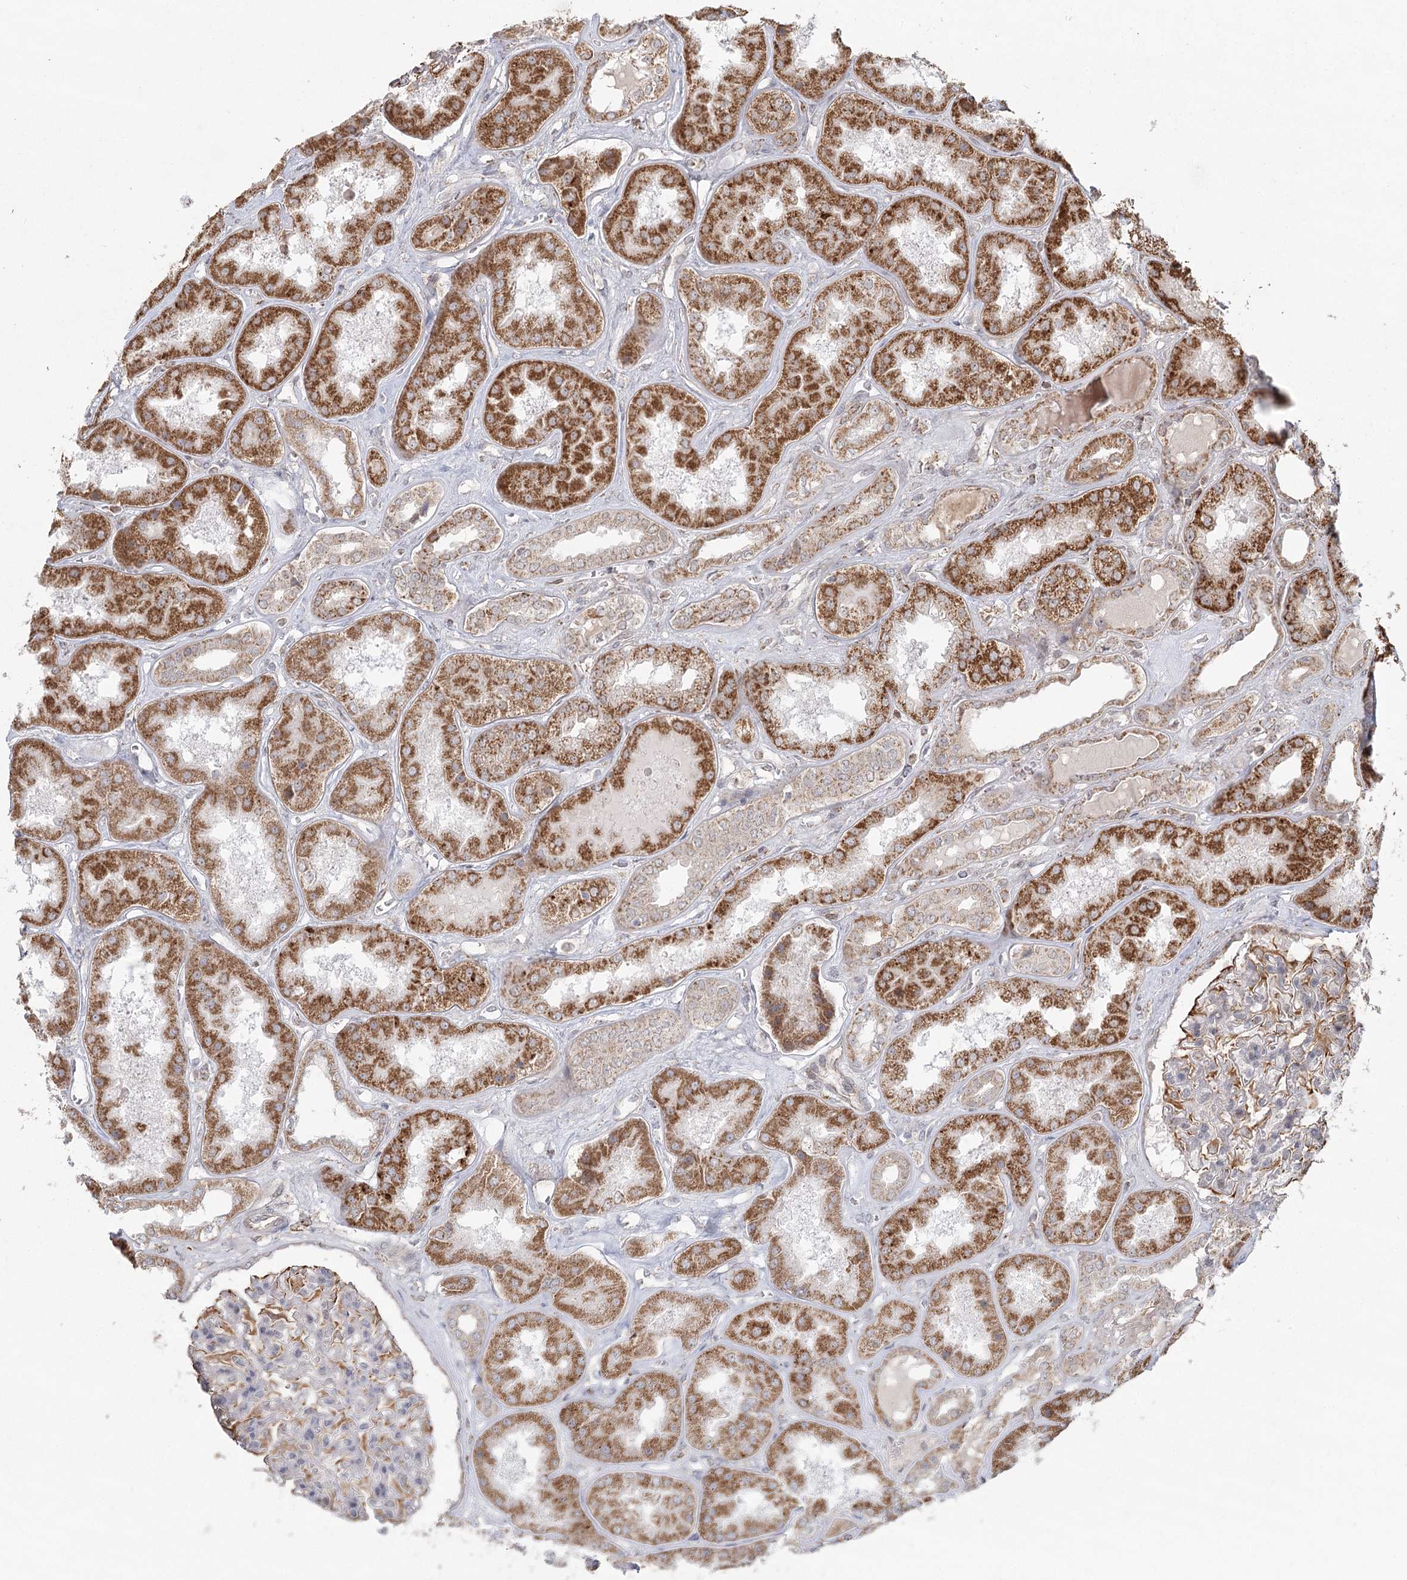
{"staining": {"intensity": "moderate", "quantity": "25%-75%", "location": "cytoplasmic/membranous"}, "tissue": "kidney", "cell_type": "Cells in glomeruli", "image_type": "normal", "snomed": [{"axis": "morphology", "description": "Normal tissue, NOS"}, {"axis": "topography", "description": "Kidney"}], "caption": "Immunohistochemical staining of benign human kidney reveals 25%-75% levels of moderate cytoplasmic/membranous protein expression in about 25%-75% of cells in glomeruli. The staining is performed using DAB brown chromogen to label protein expression. The nuclei are counter-stained blue using hematoxylin.", "gene": "LACTB", "patient": {"sex": "female", "age": 56}}